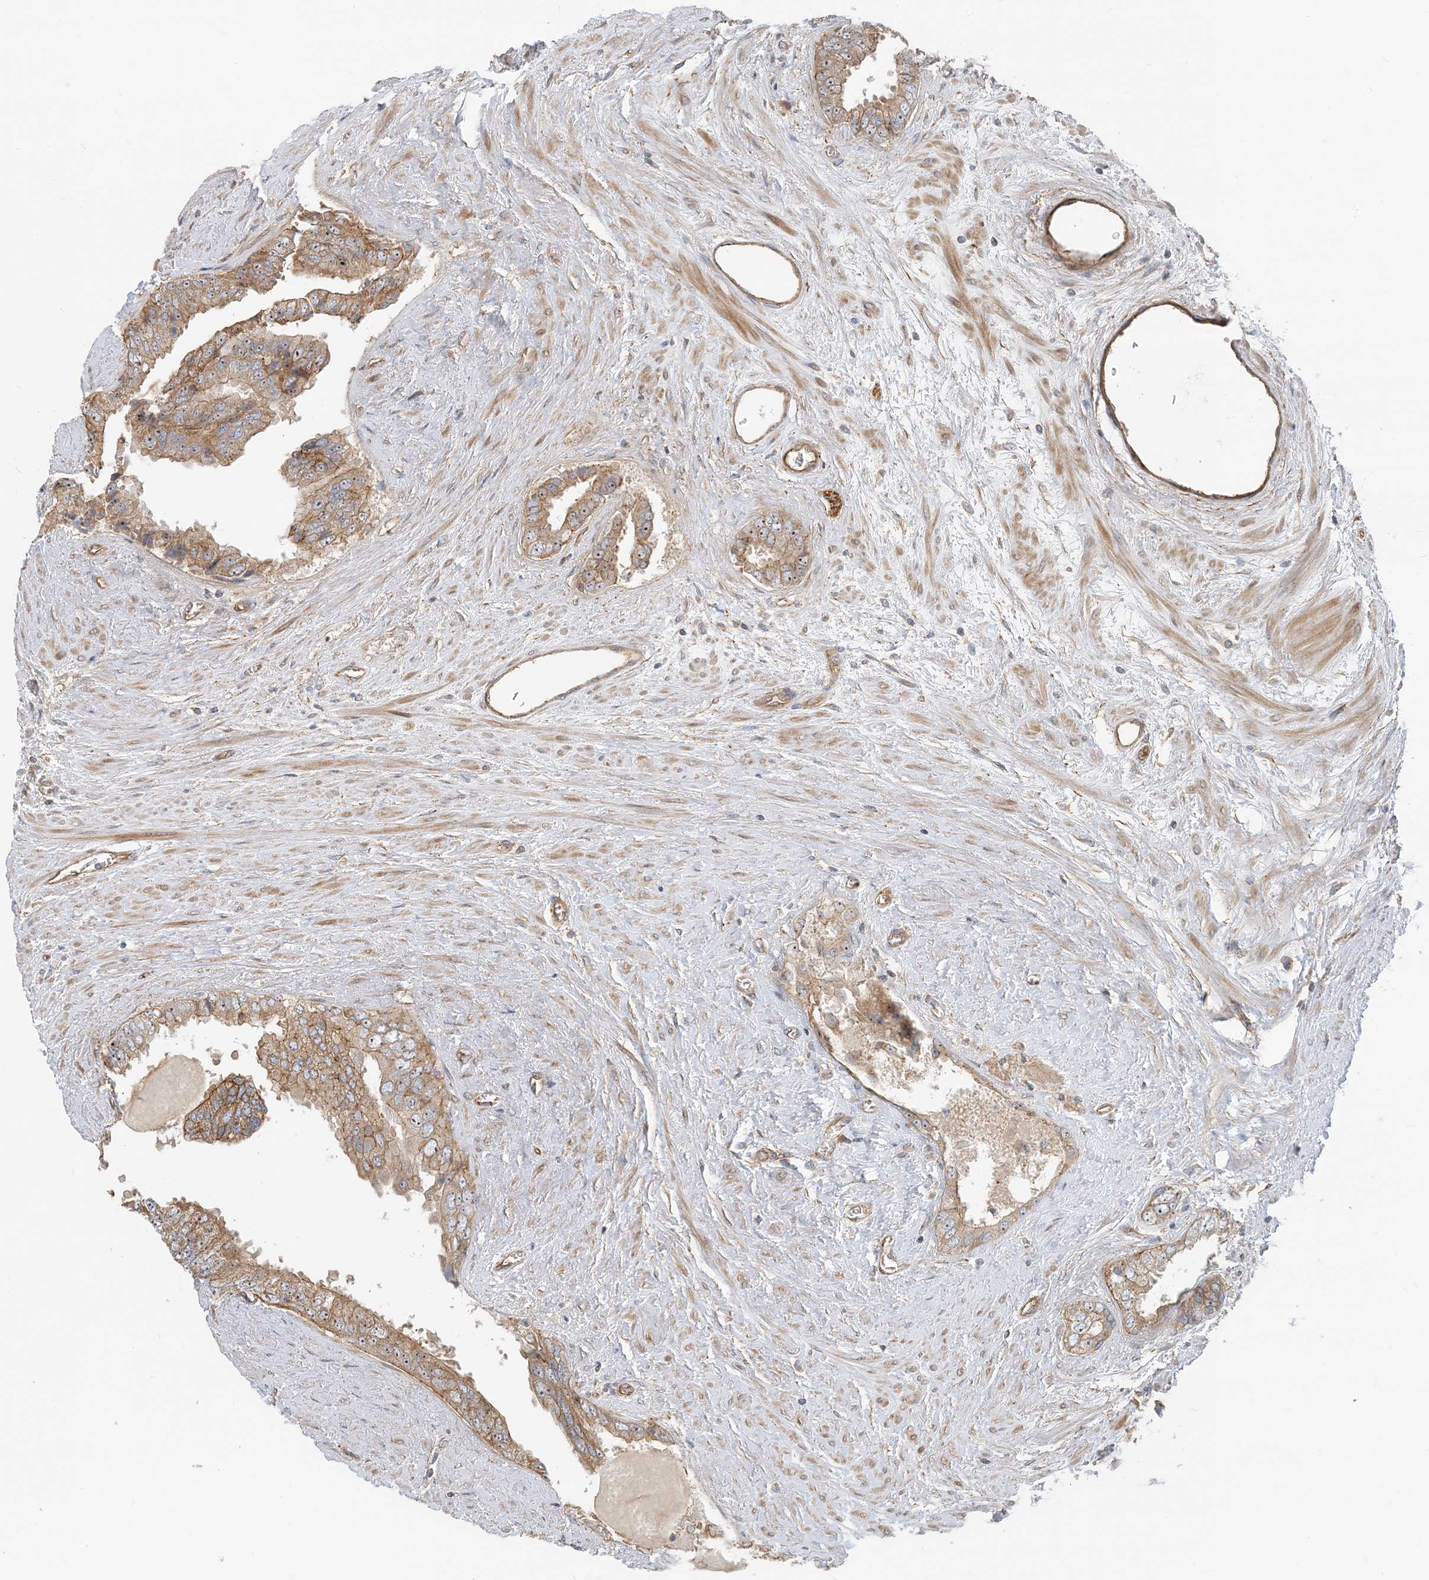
{"staining": {"intensity": "moderate", "quantity": ">75%", "location": "cytoplasmic/membranous,nuclear"}, "tissue": "prostate cancer", "cell_type": "Tumor cells", "image_type": "cancer", "snomed": [{"axis": "morphology", "description": "Adenocarcinoma, High grade"}, {"axis": "topography", "description": "Prostate"}], "caption": "A high-resolution micrograph shows IHC staining of prostate adenocarcinoma (high-grade), which reveals moderate cytoplasmic/membranous and nuclear expression in approximately >75% of tumor cells.", "gene": "MYL5", "patient": {"sex": "male", "age": 58}}